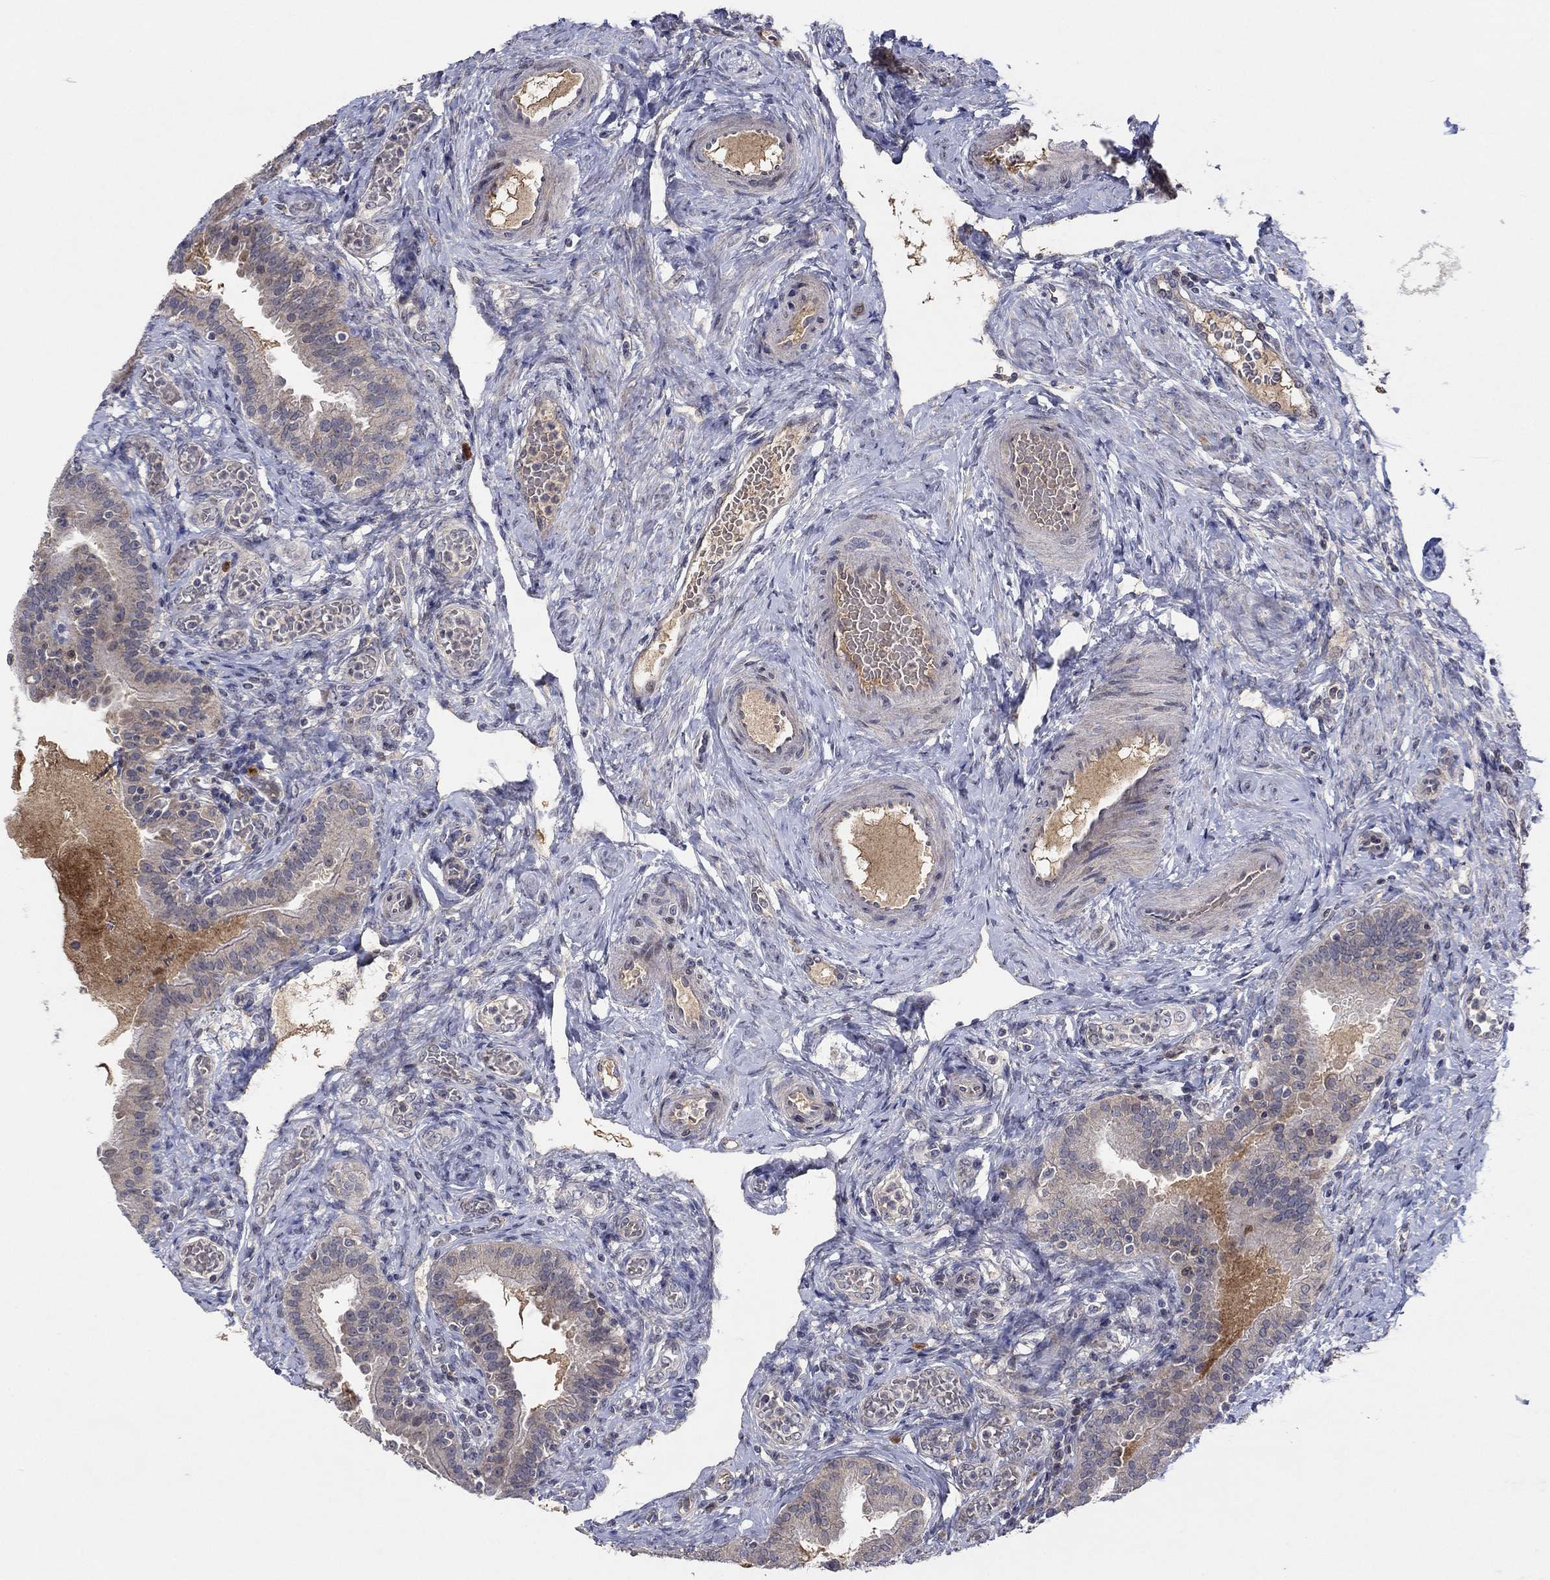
{"staining": {"intensity": "weak", "quantity": "<25%", "location": "cytoplasmic/membranous"}, "tissue": "fallopian tube", "cell_type": "Glandular cells", "image_type": "normal", "snomed": [{"axis": "morphology", "description": "Normal tissue, NOS"}, {"axis": "topography", "description": "Fallopian tube"}, {"axis": "topography", "description": "Ovary"}], "caption": "A histopathology image of fallopian tube stained for a protein exhibits no brown staining in glandular cells.", "gene": "IL4", "patient": {"sex": "female", "age": 41}}